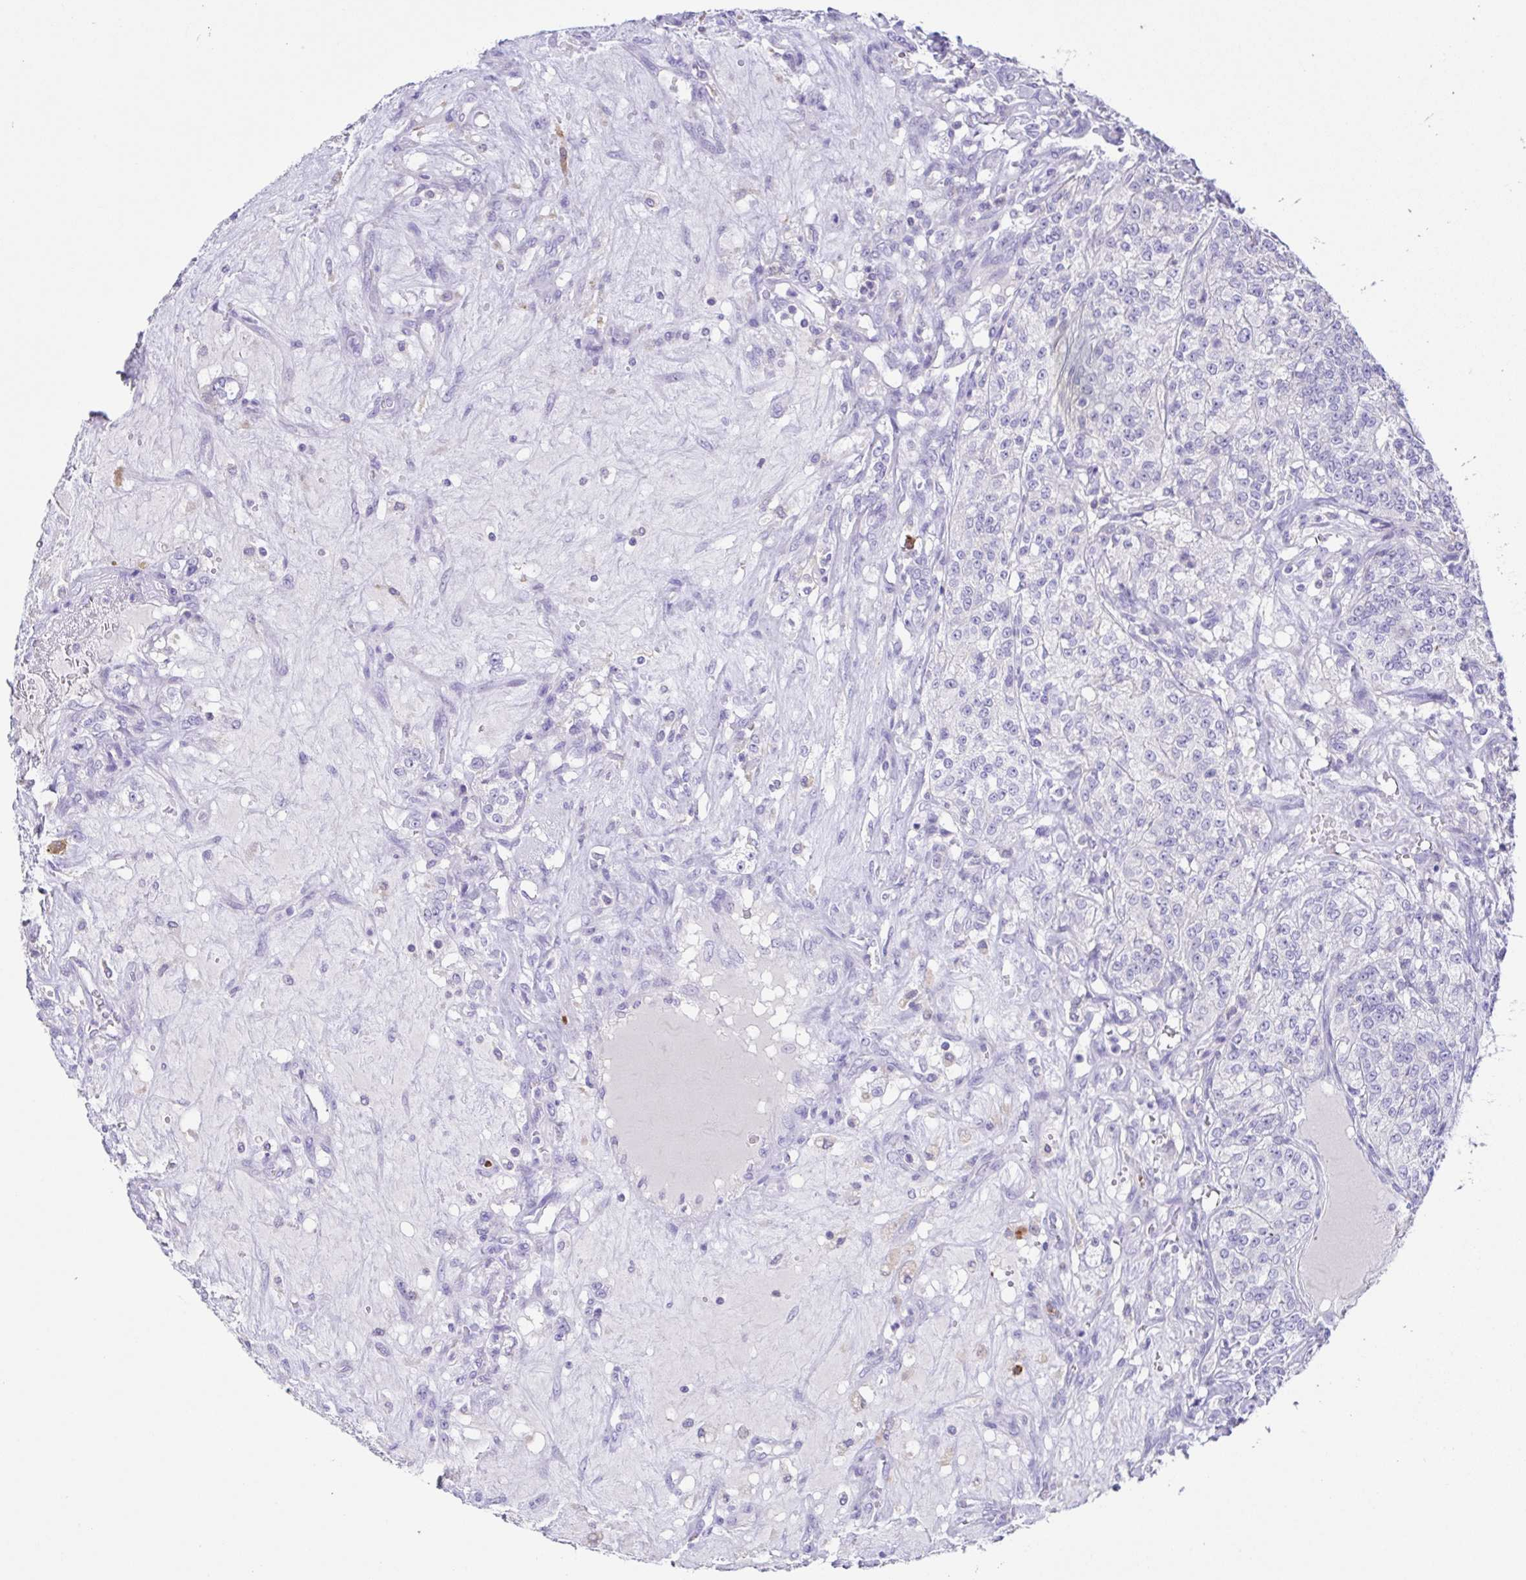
{"staining": {"intensity": "negative", "quantity": "none", "location": "none"}, "tissue": "renal cancer", "cell_type": "Tumor cells", "image_type": "cancer", "snomed": [{"axis": "morphology", "description": "Adenocarcinoma, NOS"}, {"axis": "topography", "description": "Kidney"}], "caption": "Tumor cells show no significant protein expression in renal adenocarcinoma. (DAB immunohistochemistry, high magnification).", "gene": "ARPP21", "patient": {"sex": "female", "age": 63}}